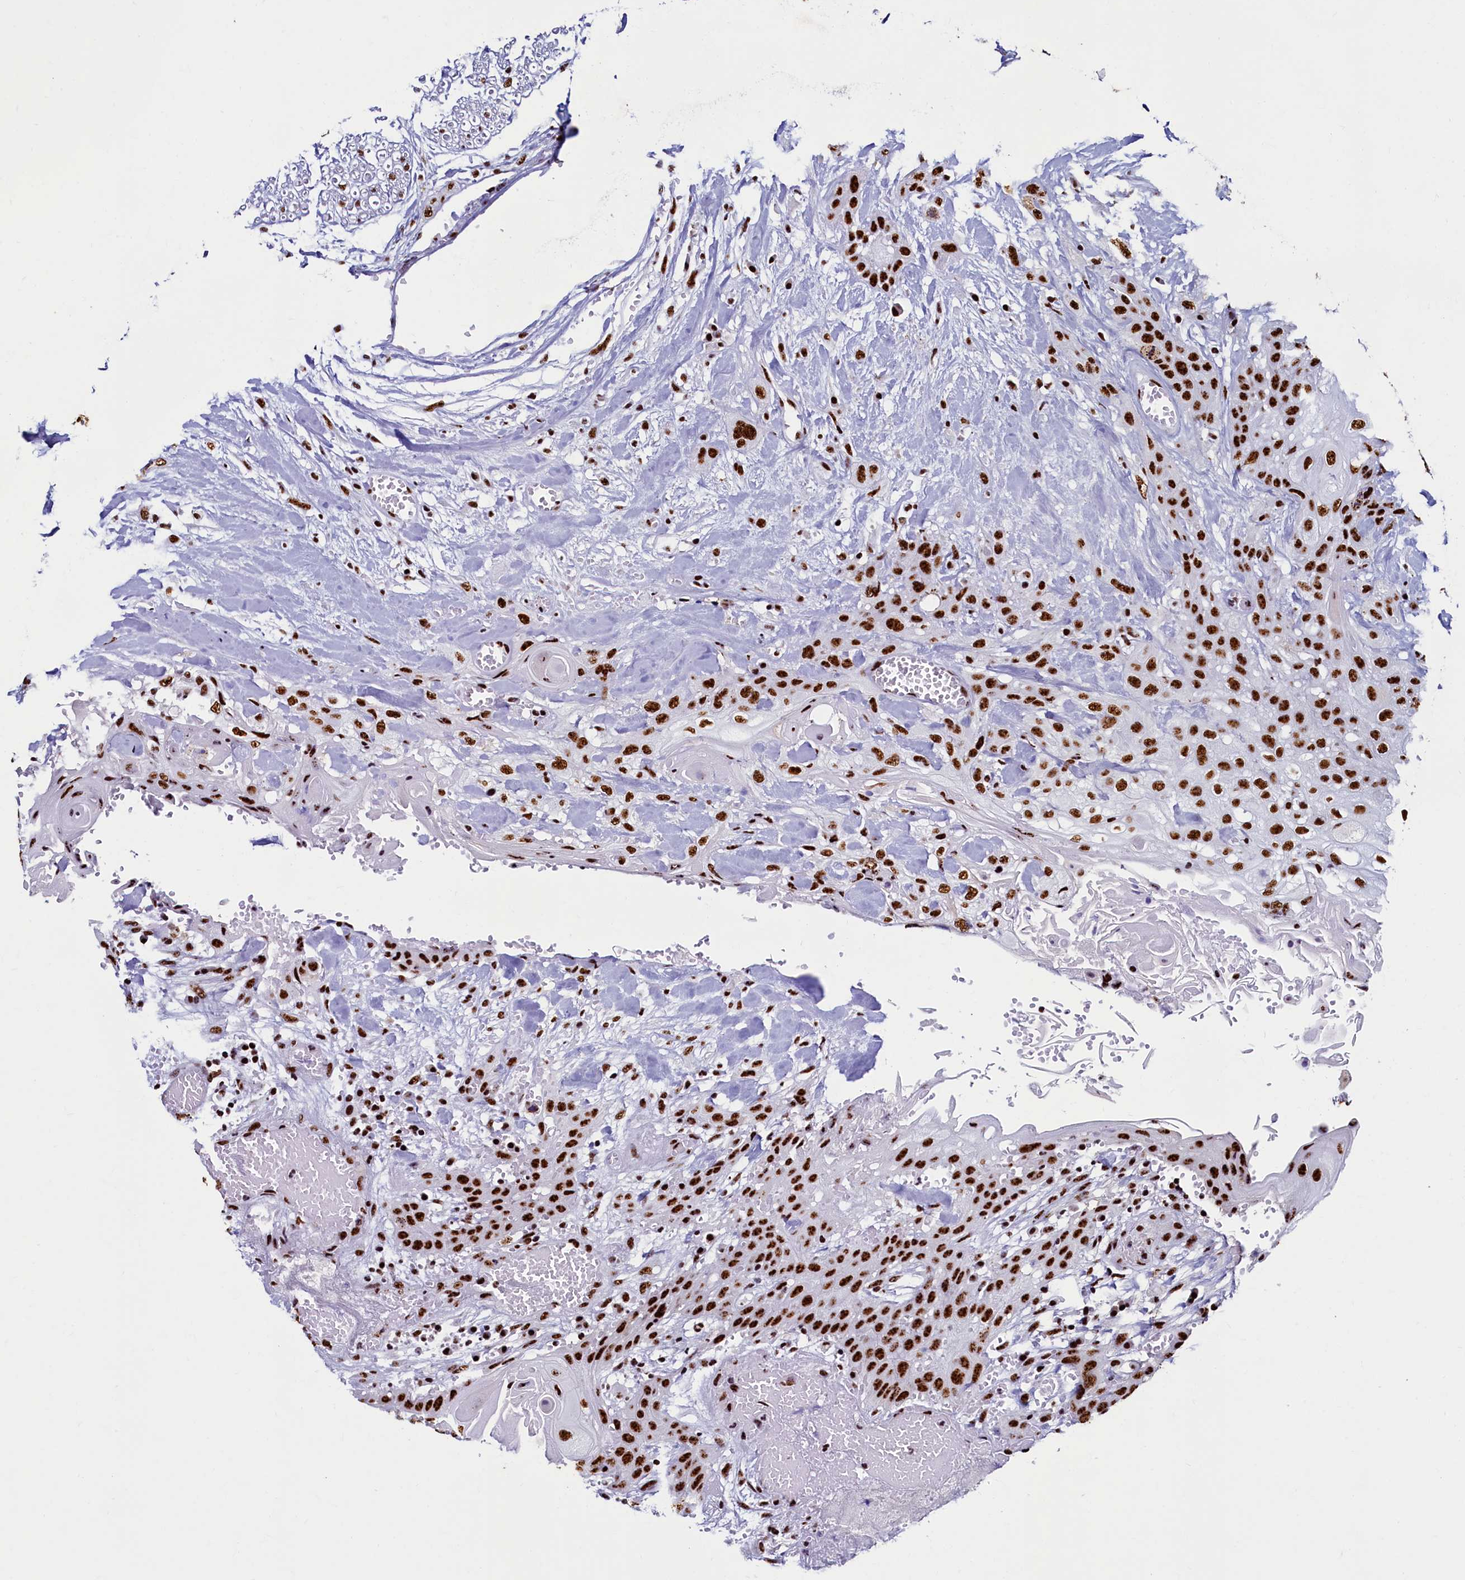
{"staining": {"intensity": "strong", "quantity": ">75%", "location": "nuclear"}, "tissue": "head and neck cancer", "cell_type": "Tumor cells", "image_type": "cancer", "snomed": [{"axis": "morphology", "description": "Squamous cell carcinoma, NOS"}, {"axis": "topography", "description": "Head-Neck"}], "caption": "Immunohistochemical staining of head and neck cancer (squamous cell carcinoma) displays strong nuclear protein expression in about >75% of tumor cells. (DAB (3,3'-diaminobenzidine) IHC with brightfield microscopy, high magnification).", "gene": "SRRM2", "patient": {"sex": "female", "age": 43}}